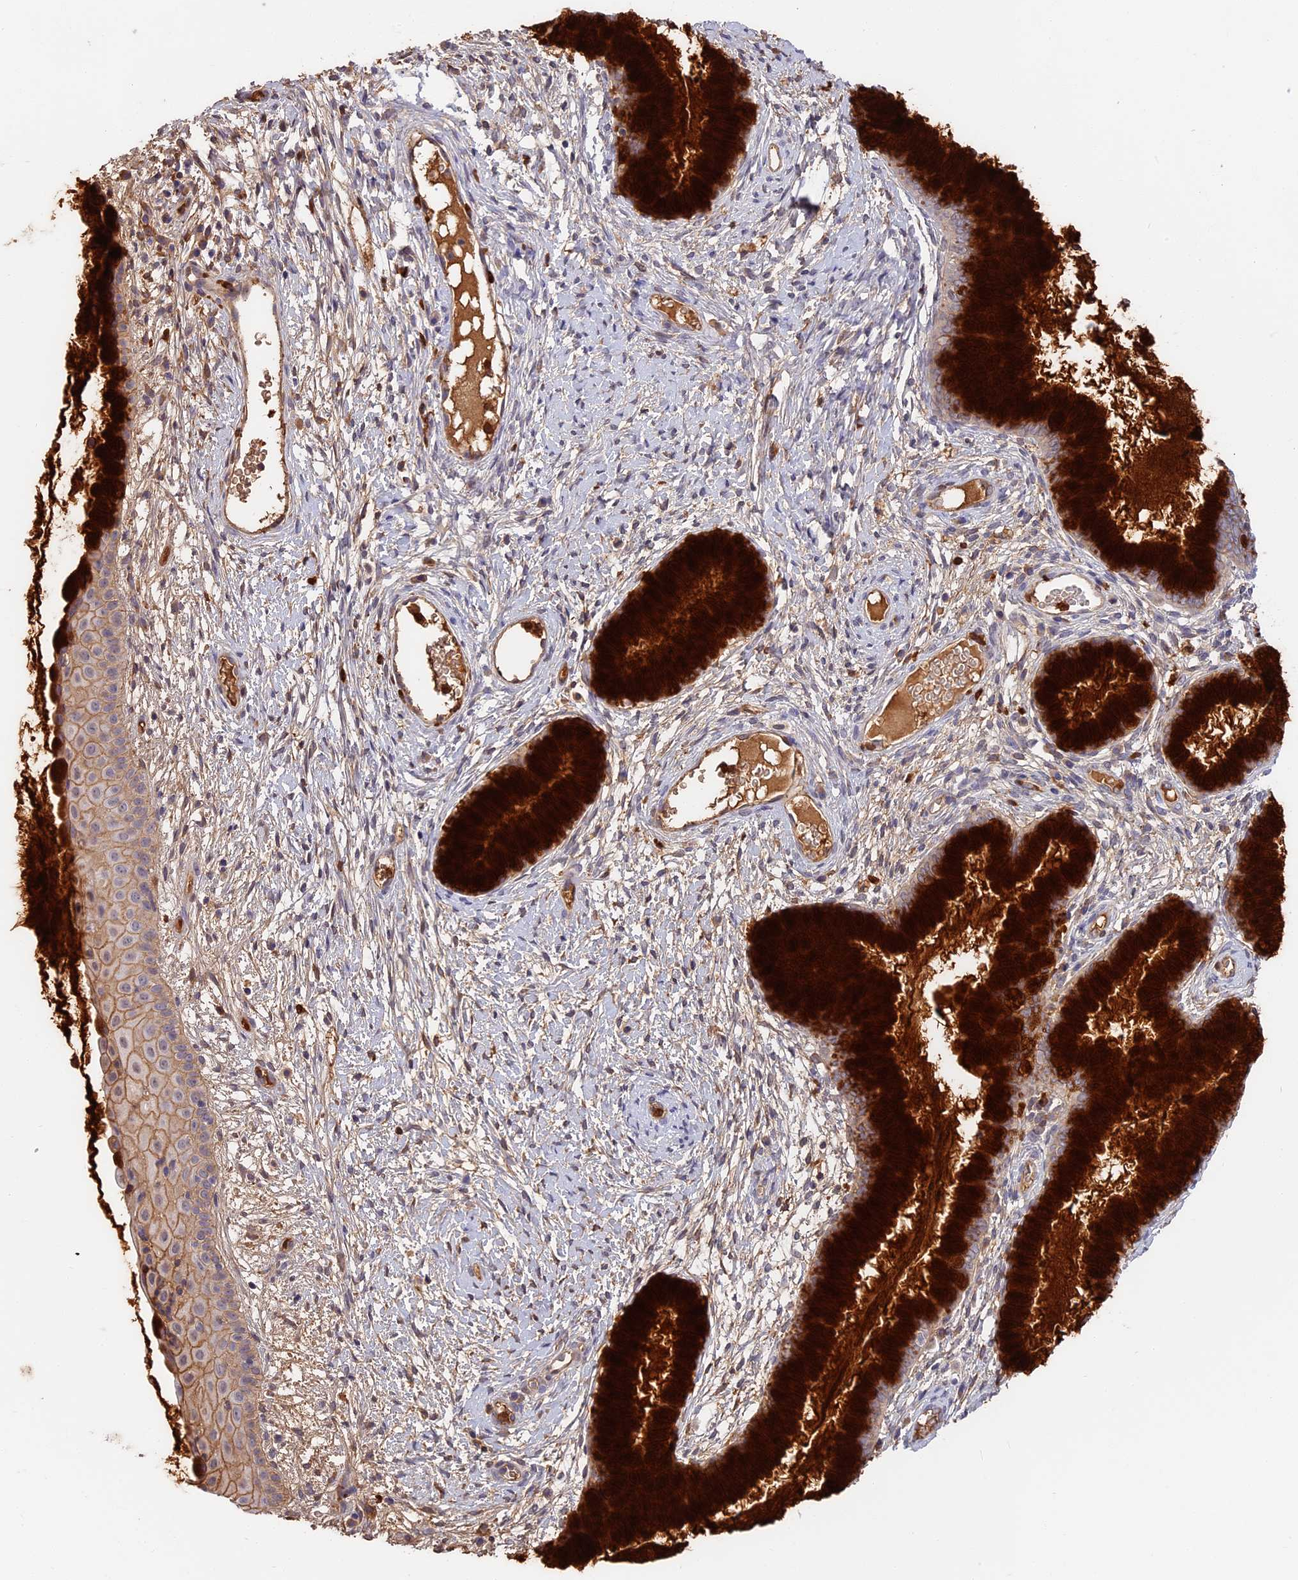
{"staining": {"intensity": "strong", "quantity": ">75%", "location": "cytoplasmic/membranous"}, "tissue": "cervix", "cell_type": "Glandular cells", "image_type": "normal", "snomed": [{"axis": "morphology", "description": "Normal tissue, NOS"}, {"axis": "topography", "description": "Cervix"}], "caption": "Unremarkable cervix exhibits strong cytoplasmic/membranous expression in about >75% of glandular cells Using DAB (brown) and hematoxylin (blue) stains, captured at high magnification using brightfield microscopy..", "gene": "ADGRD1", "patient": {"sex": "female", "age": 42}}